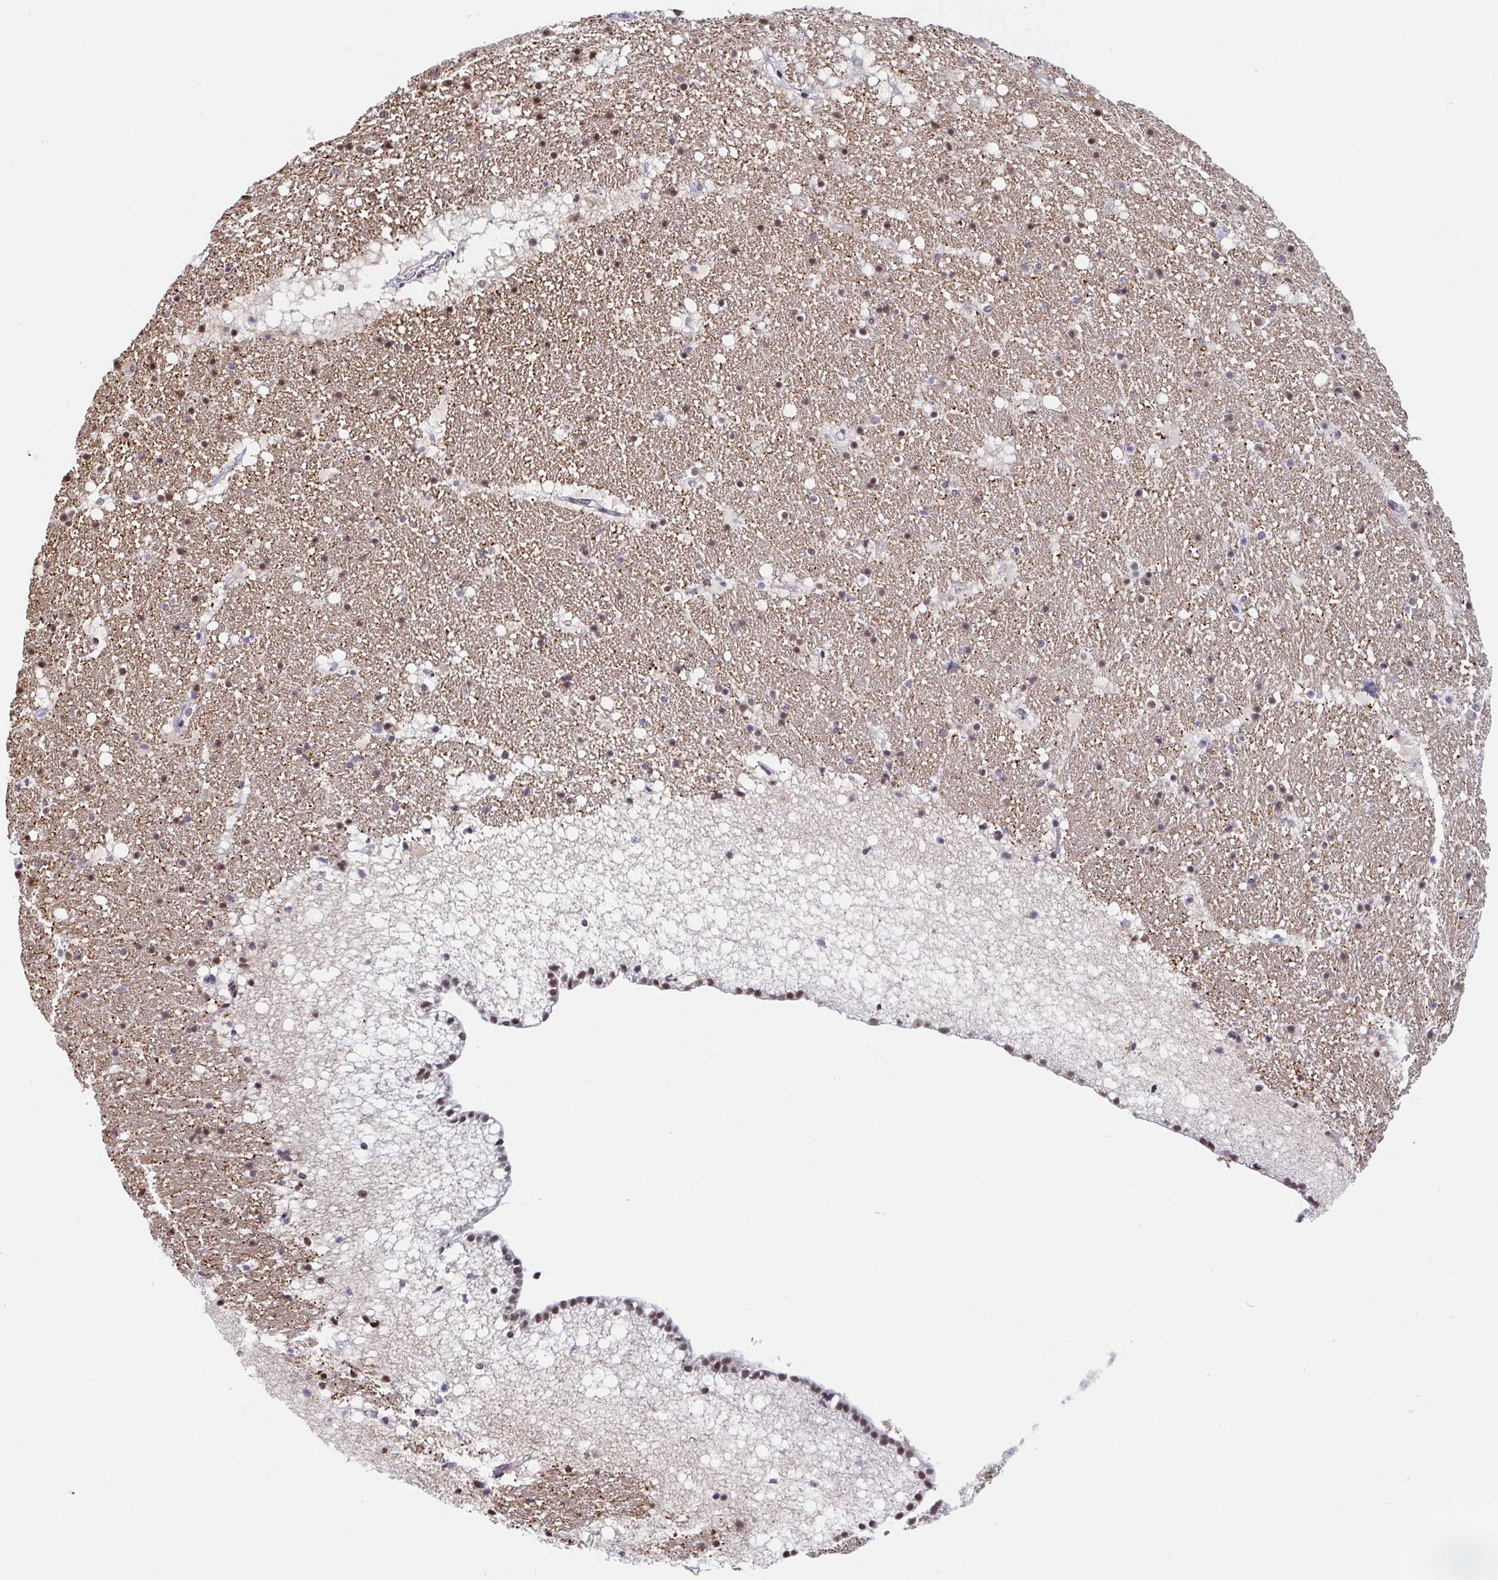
{"staining": {"intensity": "moderate", "quantity": "<25%", "location": "nuclear"}, "tissue": "hippocampus", "cell_type": "Glial cells", "image_type": "normal", "snomed": [{"axis": "morphology", "description": "Normal tissue, NOS"}, {"axis": "topography", "description": "Hippocampus"}], "caption": "Protein staining demonstrates moderate nuclear staining in about <25% of glial cells in unremarkable hippocampus.", "gene": "SLC7A10", "patient": {"sex": "female", "age": 42}}